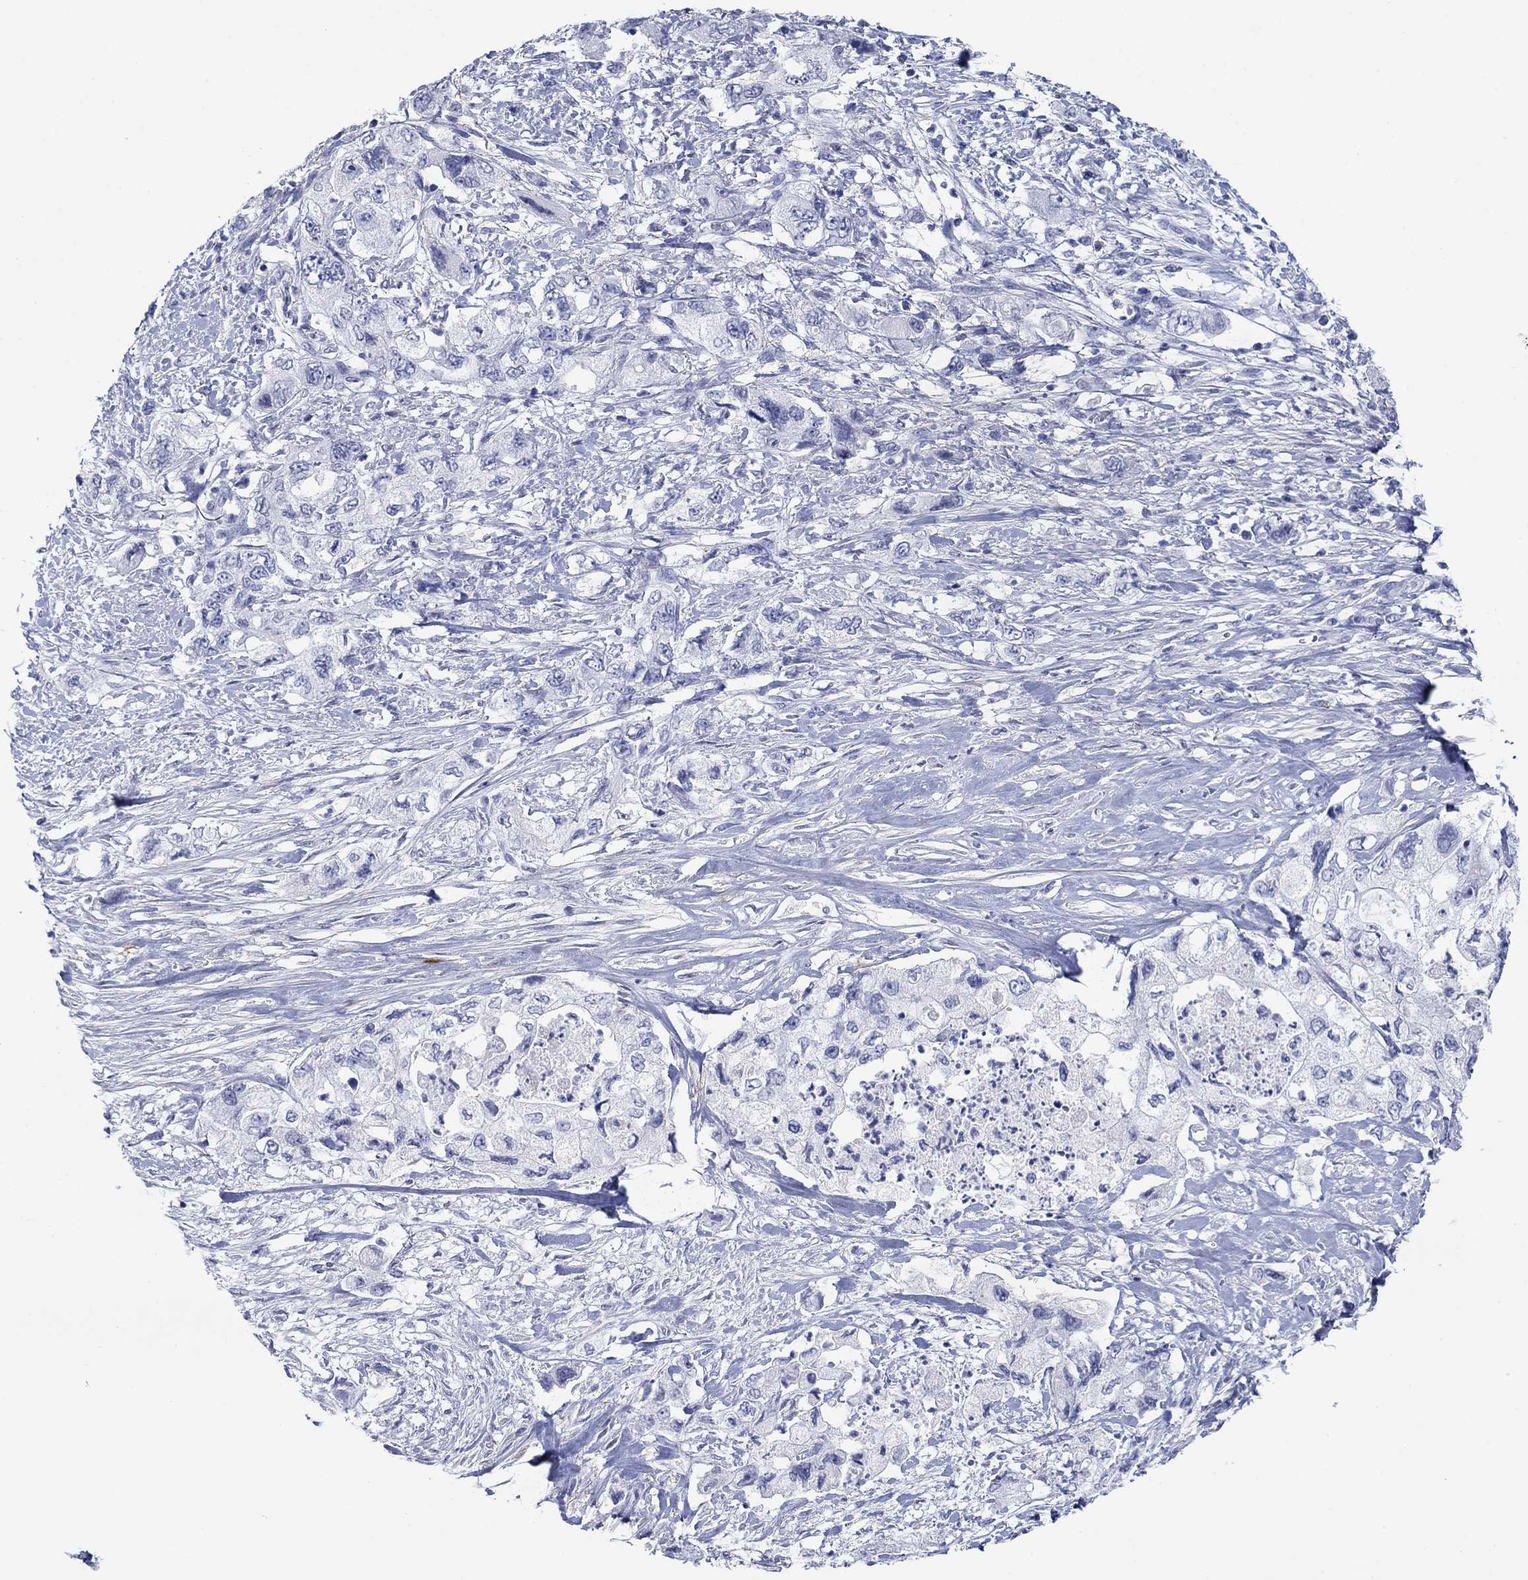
{"staining": {"intensity": "negative", "quantity": "none", "location": "none"}, "tissue": "pancreatic cancer", "cell_type": "Tumor cells", "image_type": "cancer", "snomed": [{"axis": "morphology", "description": "Adenocarcinoma, NOS"}, {"axis": "topography", "description": "Pancreas"}], "caption": "An image of adenocarcinoma (pancreatic) stained for a protein demonstrates no brown staining in tumor cells. (Stains: DAB (3,3'-diaminobenzidine) immunohistochemistry (IHC) with hematoxylin counter stain, Microscopy: brightfield microscopy at high magnification).", "gene": "PDYN", "patient": {"sex": "female", "age": 73}}